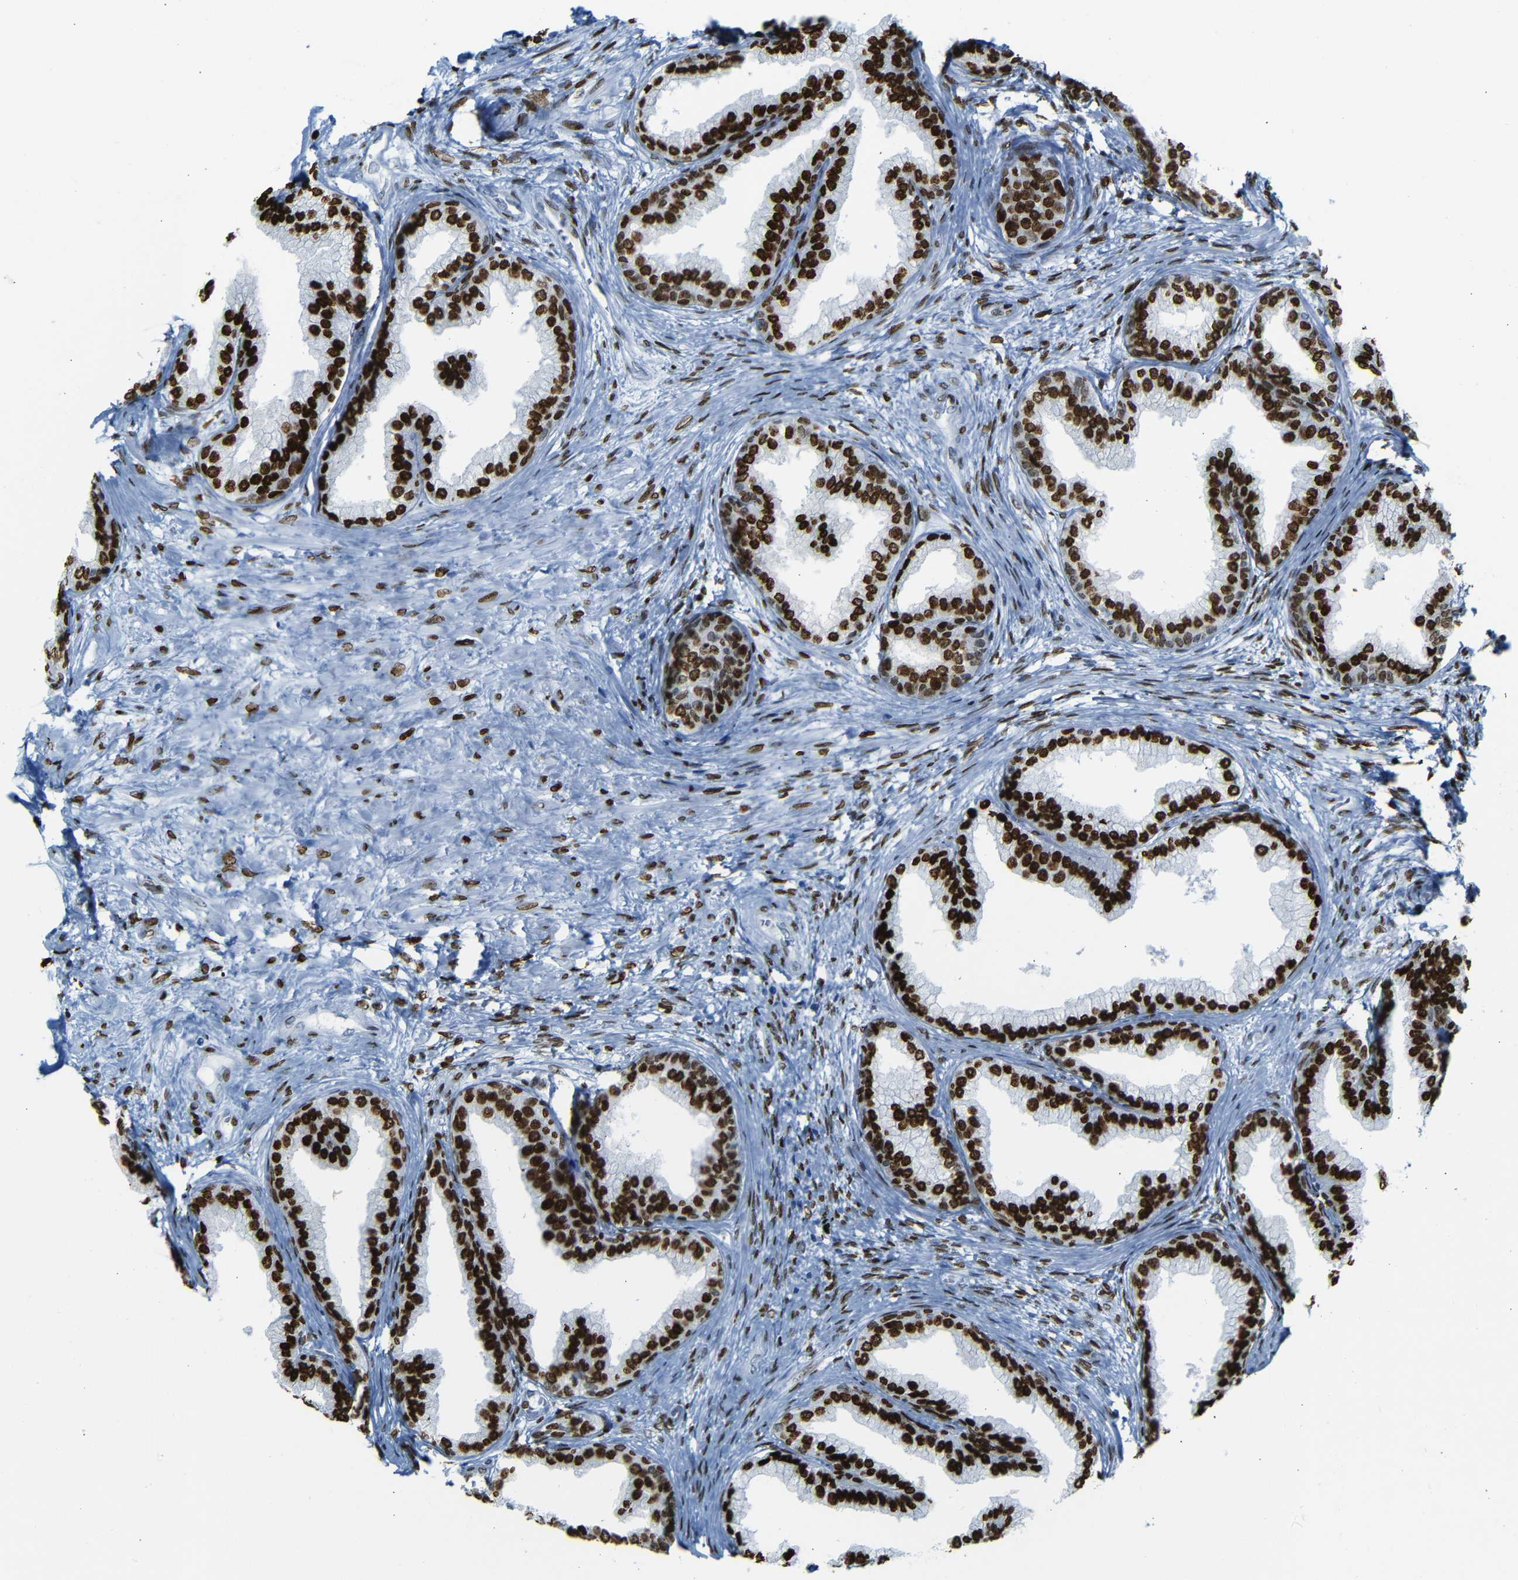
{"staining": {"intensity": "strong", "quantity": ">75%", "location": "nuclear"}, "tissue": "prostate", "cell_type": "Glandular cells", "image_type": "normal", "snomed": [{"axis": "morphology", "description": "Normal tissue, NOS"}, {"axis": "topography", "description": "Prostate"}], "caption": "IHC (DAB (3,3'-diaminobenzidine)) staining of unremarkable human prostate exhibits strong nuclear protein positivity in approximately >75% of glandular cells.", "gene": "NPIPB15", "patient": {"sex": "male", "age": 76}}